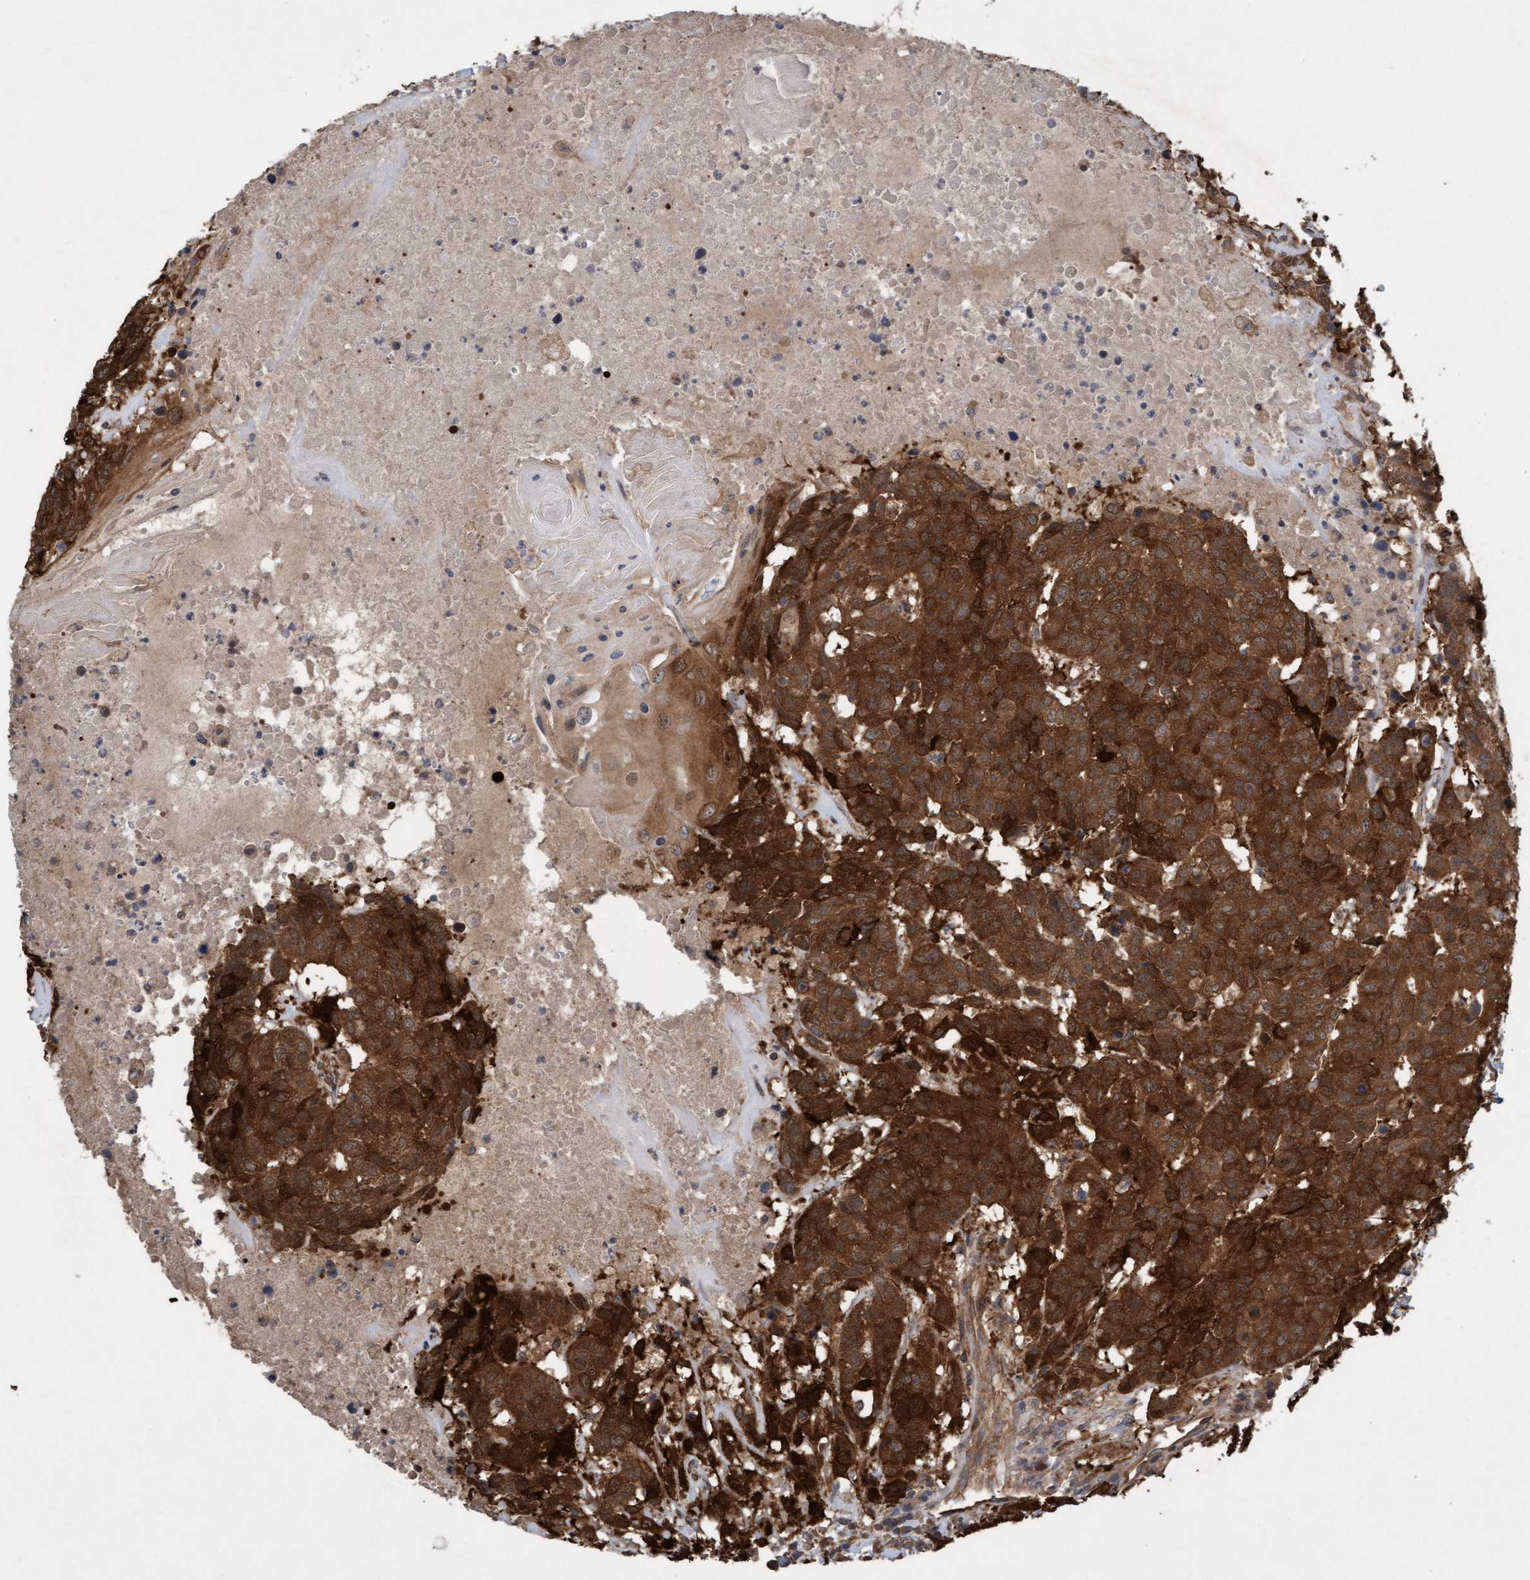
{"staining": {"intensity": "strong", "quantity": ">75%", "location": "cytoplasmic/membranous,nuclear"}, "tissue": "head and neck cancer", "cell_type": "Tumor cells", "image_type": "cancer", "snomed": [{"axis": "morphology", "description": "Squamous cell carcinoma, NOS"}, {"axis": "topography", "description": "Head-Neck"}], "caption": "Strong cytoplasmic/membranous and nuclear protein positivity is present in approximately >75% of tumor cells in head and neck cancer (squamous cell carcinoma).", "gene": "CDC42EP4", "patient": {"sex": "male", "age": 66}}